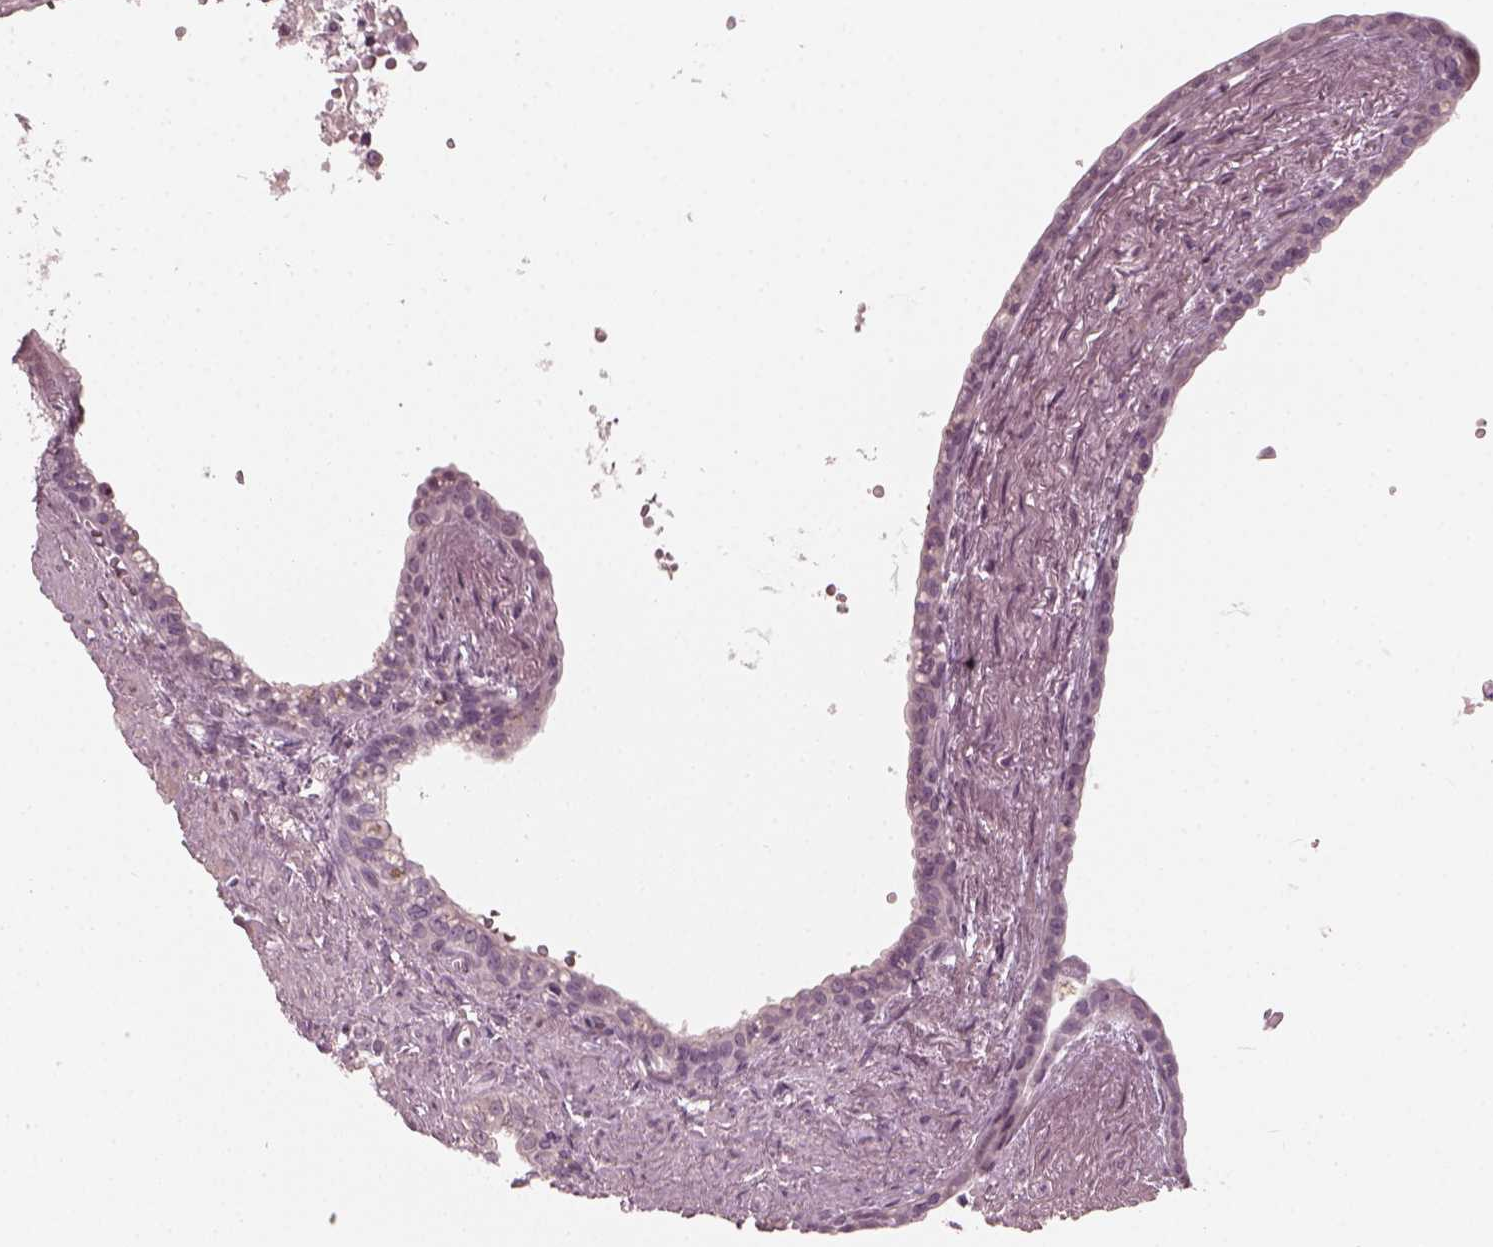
{"staining": {"intensity": "negative", "quantity": "none", "location": "none"}, "tissue": "seminal vesicle", "cell_type": "Glandular cells", "image_type": "normal", "snomed": [{"axis": "morphology", "description": "Normal tissue, NOS"}, {"axis": "morphology", "description": "Urothelial carcinoma, NOS"}, {"axis": "topography", "description": "Urinary bladder"}, {"axis": "topography", "description": "Seminal veicle"}], "caption": "This is a image of immunohistochemistry staining of benign seminal vesicle, which shows no positivity in glandular cells. The staining is performed using DAB (3,3'-diaminobenzidine) brown chromogen with nuclei counter-stained in using hematoxylin.", "gene": "CHIT1", "patient": {"sex": "male", "age": 76}}